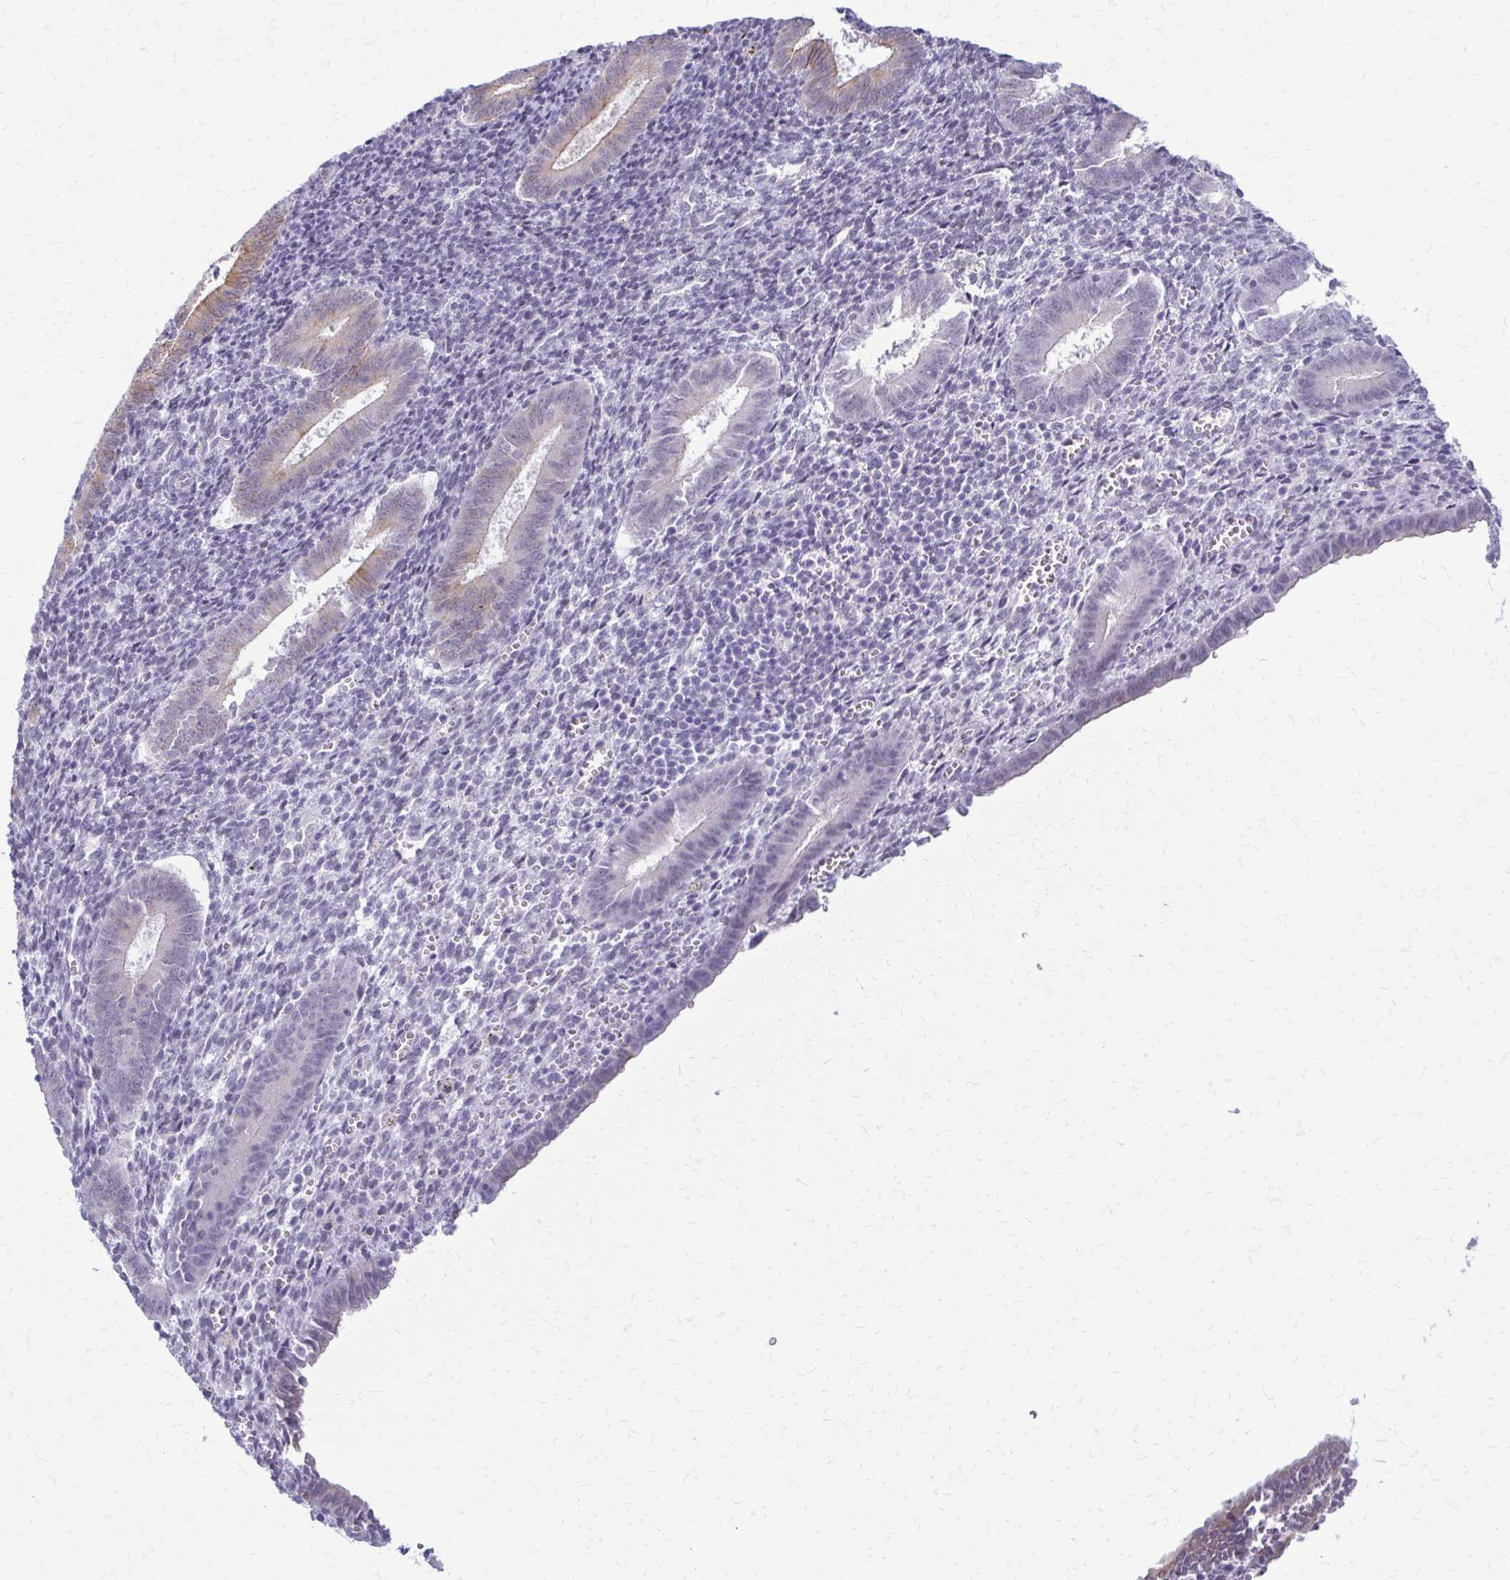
{"staining": {"intensity": "negative", "quantity": "none", "location": "none"}, "tissue": "endometrium", "cell_type": "Cells in endometrial stroma", "image_type": "normal", "snomed": [{"axis": "morphology", "description": "Normal tissue, NOS"}, {"axis": "topography", "description": "Endometrium"}], "caption": "This is an immunohistochemistry image of unremarkable endometrium. There is no expression in cells in endometrial stroma.", "gene": "EPYC", "patient": {"sex": "female", "age": 25}}